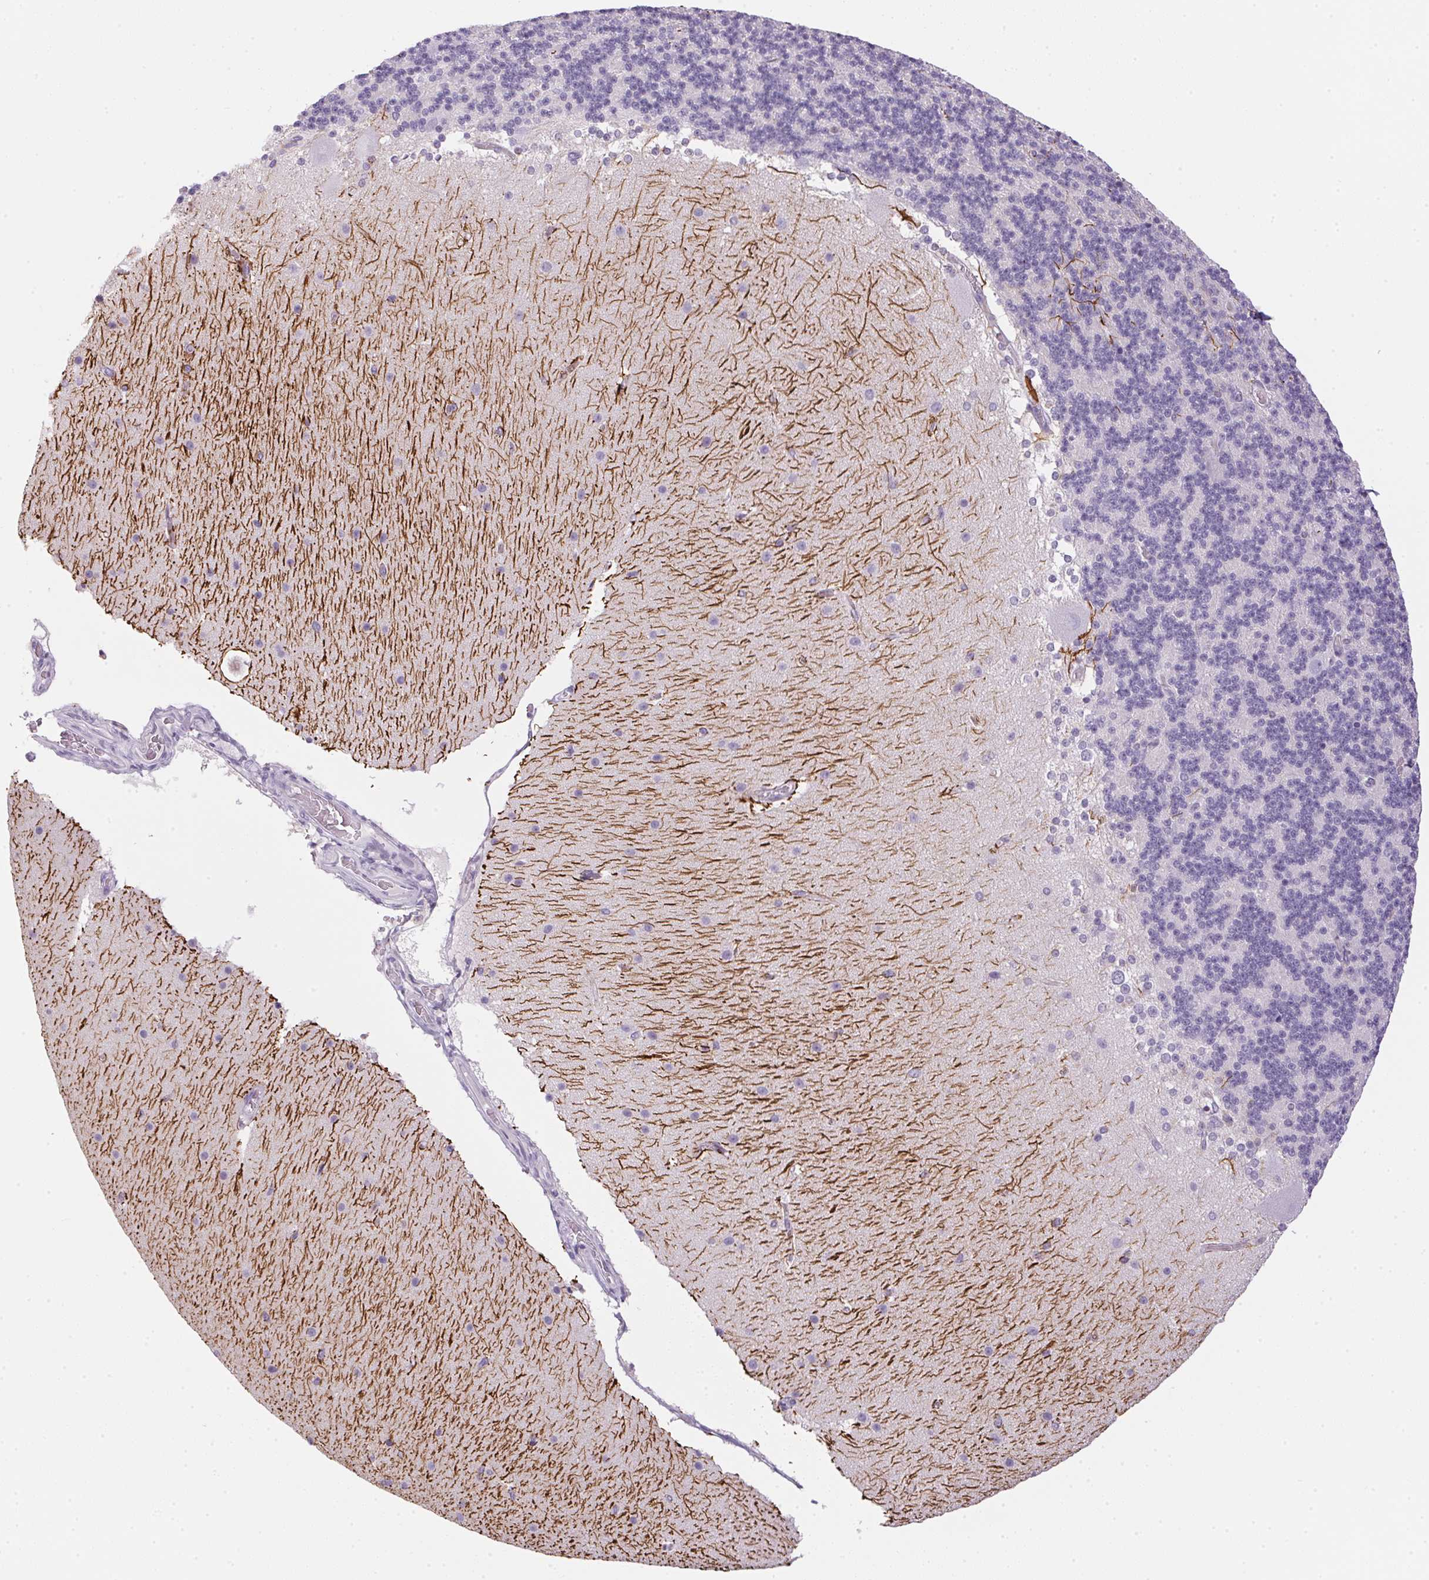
{"staining": {"intensity": "moderate", "quantity": "<25%", "location": "cytoplasmic/membranous"}, "tissue": "cerebellum", "cell_type": "Cells in granular layer", "image_type": "normal", "snomed": [{"axis": "morphology", "description": "Normal tissue, NOS"}, {"axis": "topography", "description": "Cerebellum"}], "caption": "Cerebellum stained with DAB immunohistochemistry (IHC) reveals low levels of moderate cytoplasmic/membranous positivity in about <25% of cells in granular layer. (Stains: DAB (3,3'-diaminobenzidine) in brown, nuclei in blue, Microscopy: brightfield microscopy at high magnification).", "gene": "ECPAS", "patient": {"sex": "female", "age": 19}}